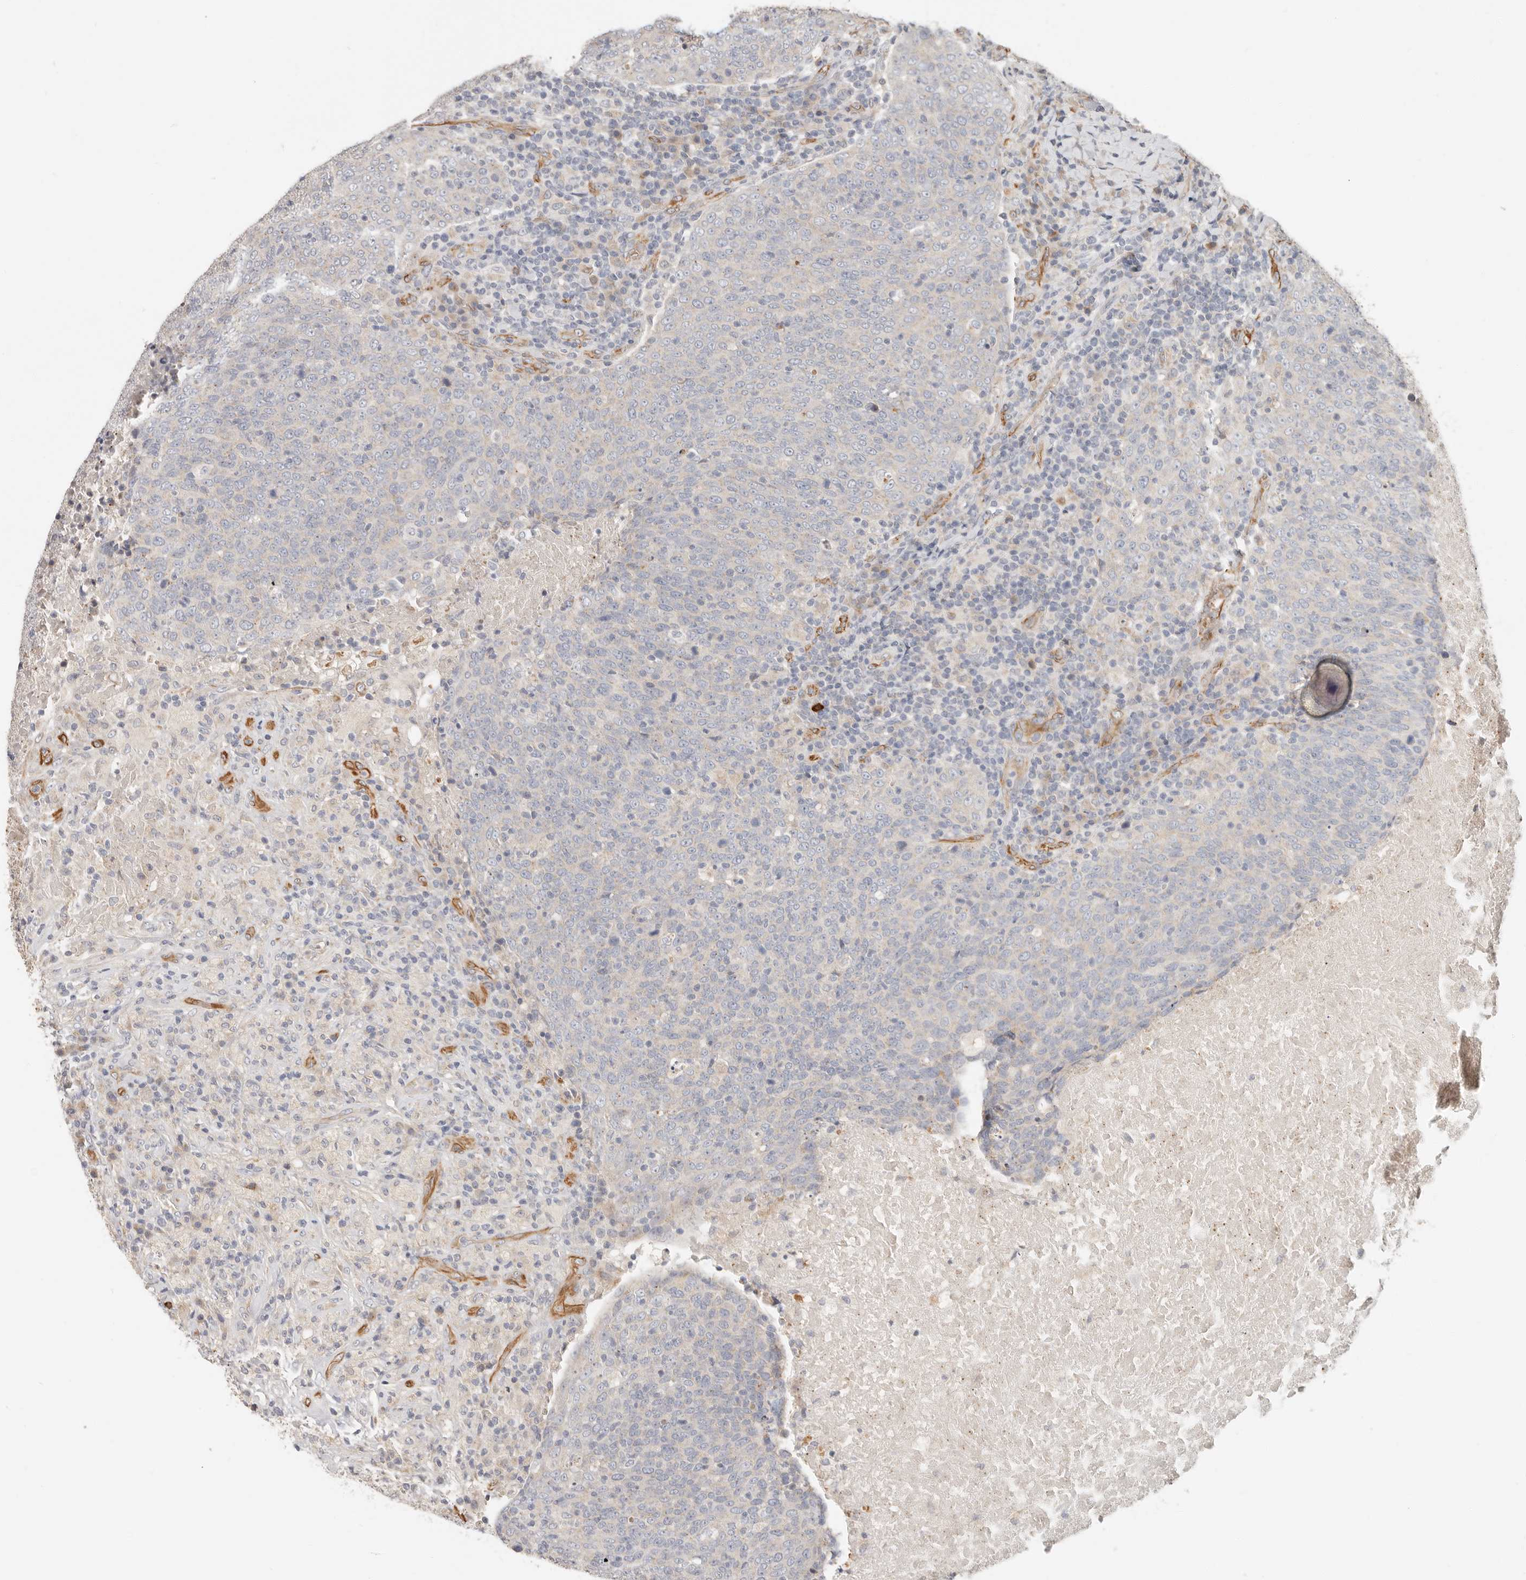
{"staining": {"intensity": "negative", "quantity": "none", "location": "none"}, "tissue": "head and neck cancer", "cell_type": "Tumor cells", "image_type": "cancer", "snomed": [{"axis": "morphology", "description": "Squamous cell carcinoma, NOS"}, {"axis": "morphology", "description": "Squamous cell carcinoma, metastatic, NOS"}, {"axis": "topography", "description": "Lymph node"}, {"axis": "topography", "description": "Head-Neck"}], "caption": "Histopathology image shows no protein expression in tumor cells of head and neck squamous cell carcinoma tissue.", "gene": "SPRING1", "patient": {"sex": "male", "age": 62}}